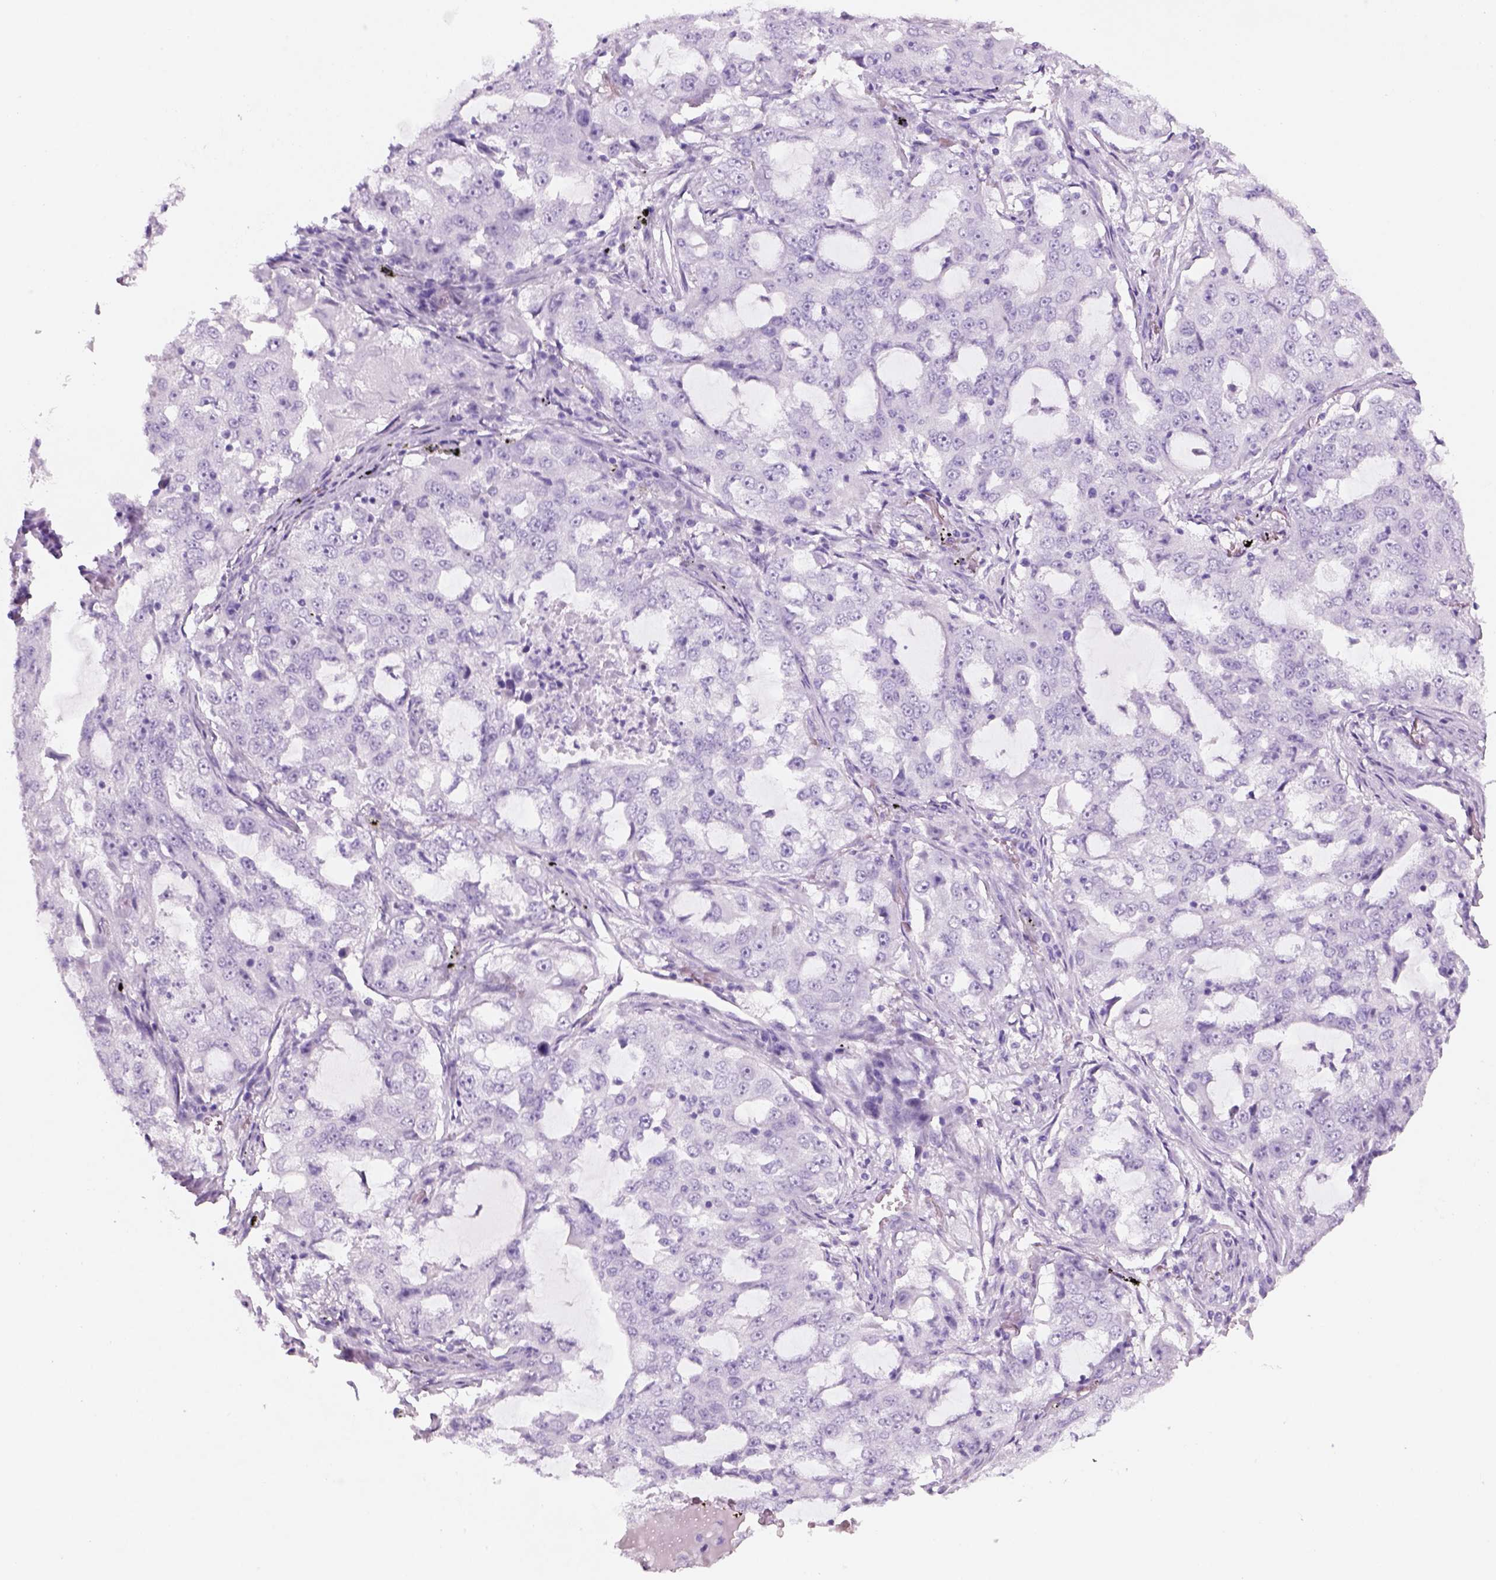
{"staining": {"intensity": "negative", "quantity": "none", "location": "none"}, "tissue": "lung cancer", "cell_type": "Tumor cells", "image_type": "cancer", "snomed": [{"axis": "morphology", "description": "Adenocarcinoma, NOS"}, {"axis": "topography", "description": "Lung"}], "caption": "Immunohistochemical staining of lung adenocarcinoma shows no significant staining in tumor cells.", "gene": "KRTAP11-1", "patient": {"sex": "female", "age": 61}}